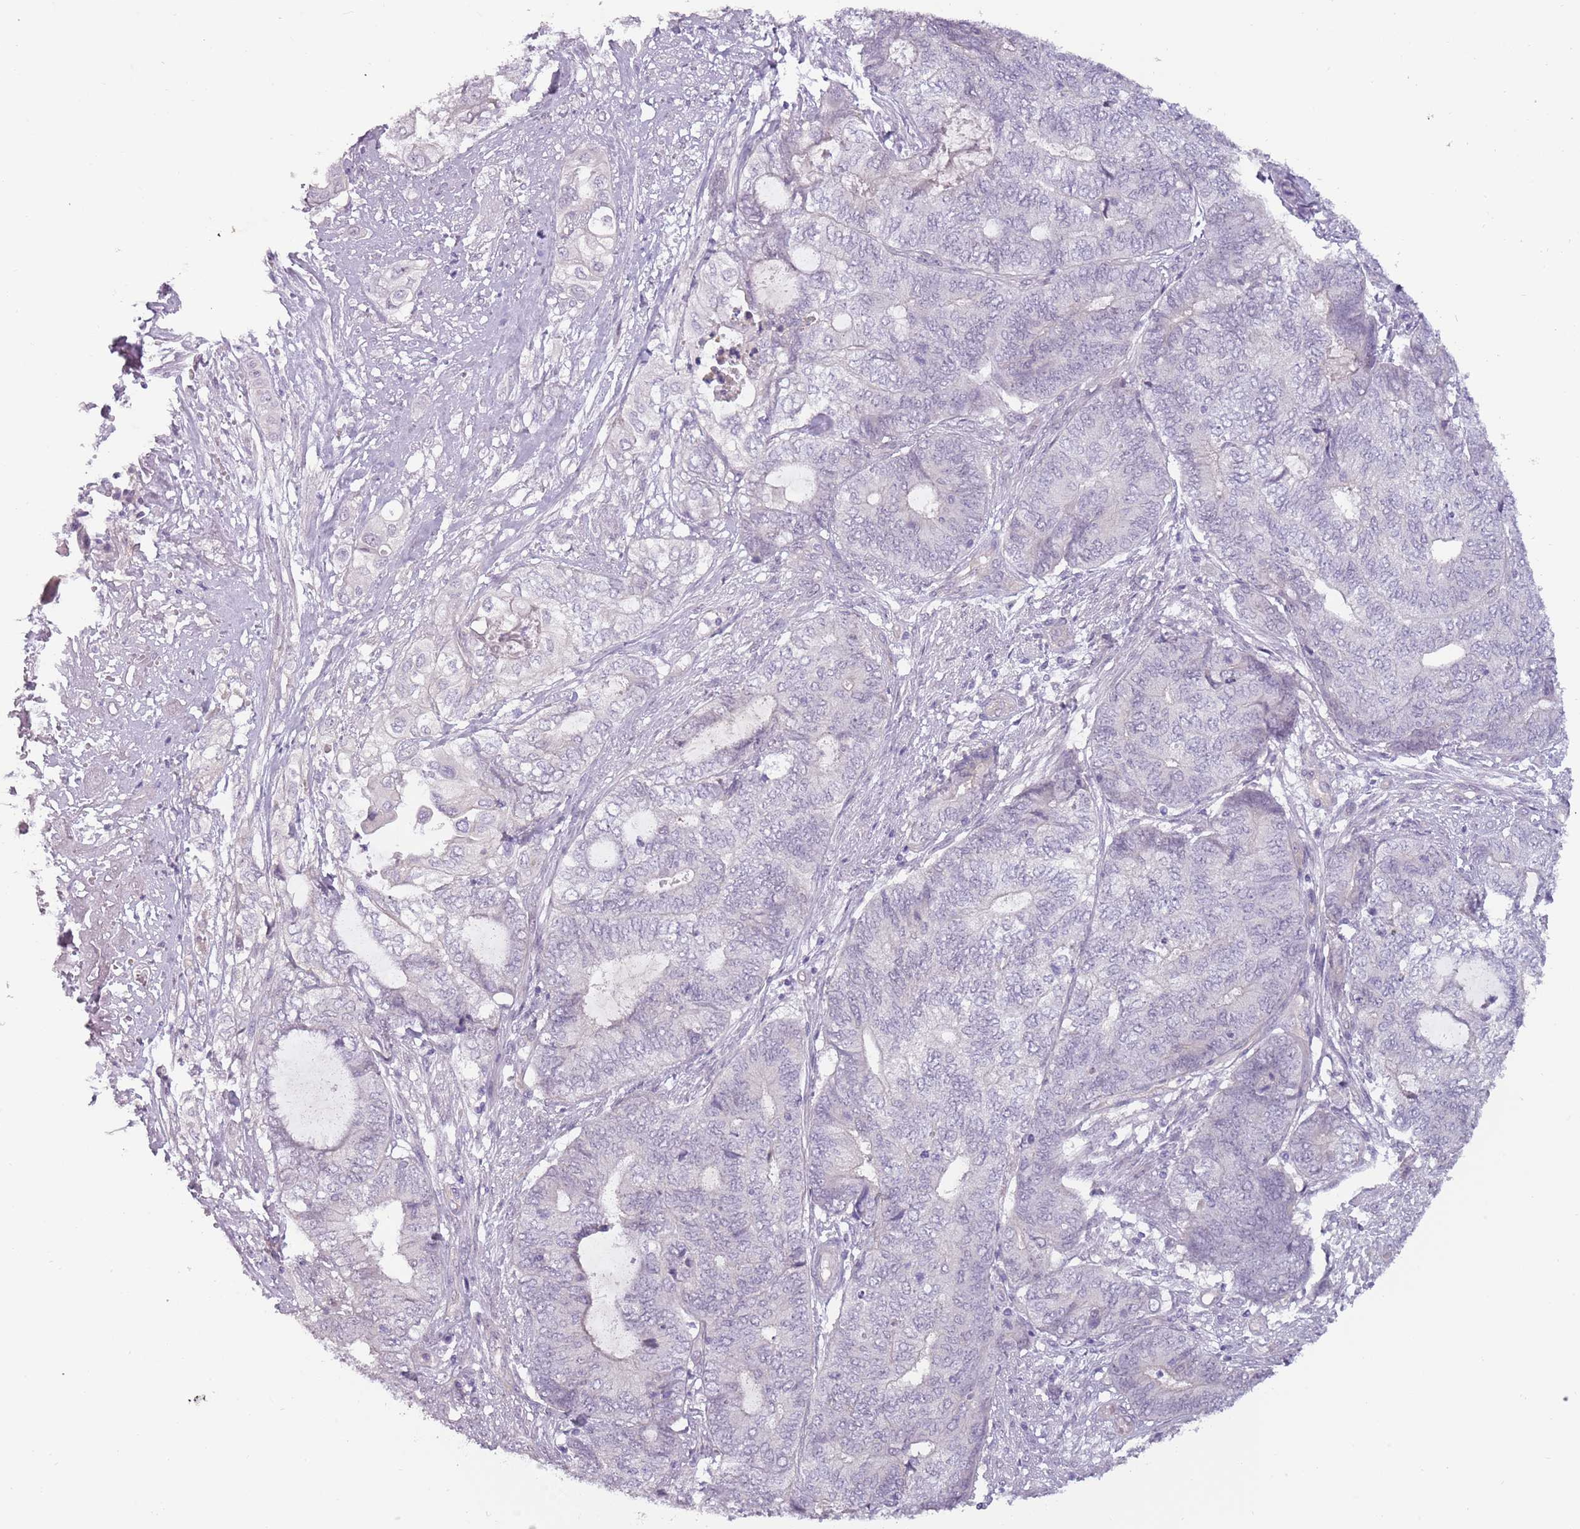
{"staining": {"intensity": "negative", "quantity": "none", "location": "none"}, "tissue": "endometrial cancer", "cell_type": "Tumor cells", "image_type": "cancer", "snomed": [{"axis": "morphology", "description": "Adenocarcinoma, NOS"}, {"axis": "topography", "description": "Uterus"}, {"axis": "topography", "description": "Endometrium"}], "caption": "High magnification brightfield microscopy of endometrial adenocarcinoma stained with DAB (brown) and counterstained with hematoxylin (blue): tumor cells show no significant expression.", "gene": "RFX2", "patient": {"sex": "female", "age": 70}}